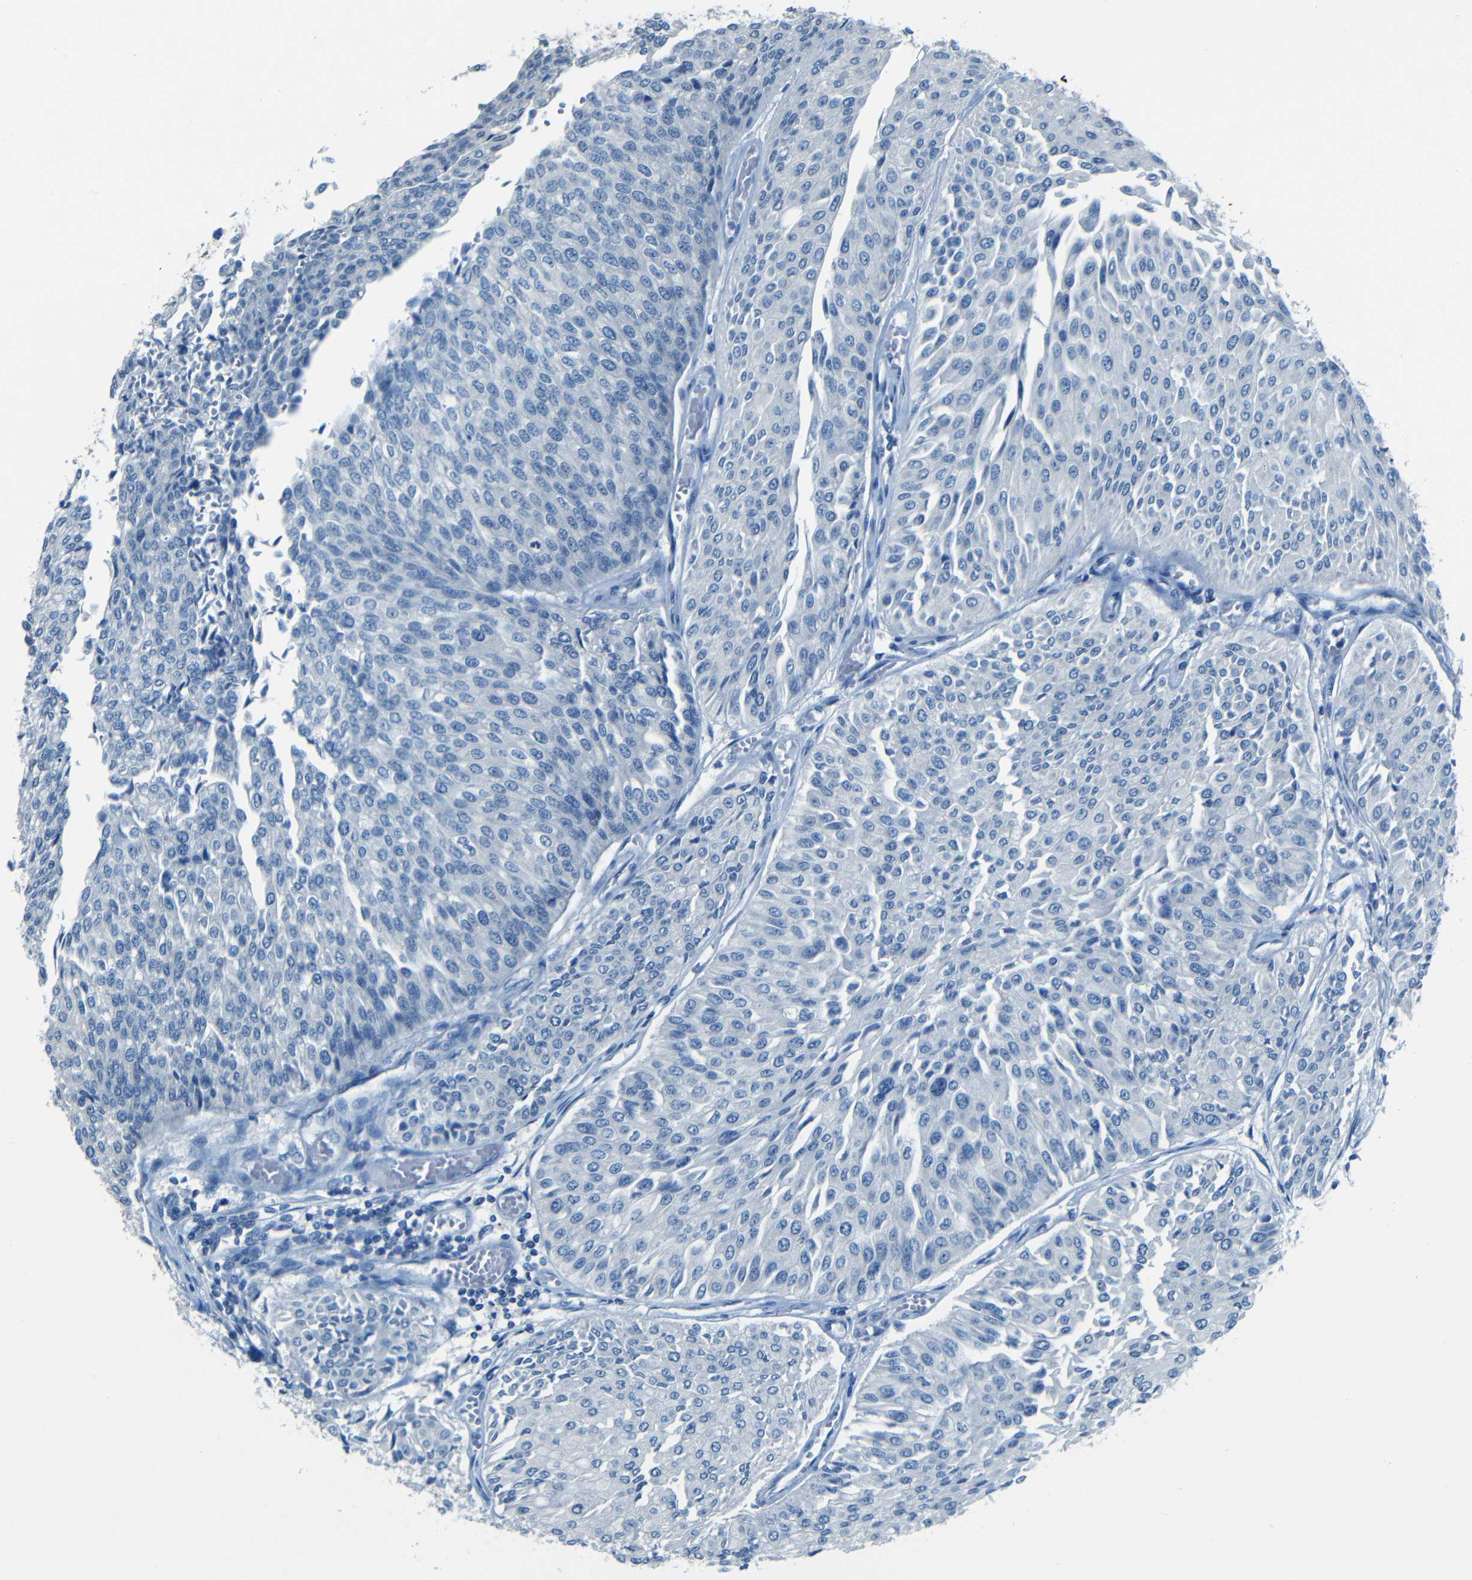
{"staining": {"intensity": "negative", "quantity": "none", "location": "none"}, "tissue": "urothelial cancer", "cell_type": "Tumor cells", "image_type": "cancer", "snomed": [{"axis": "morphology", "description": "Urothelial carcinoma, Low grade"}, {"axis": "topography", "description": "Urinary bladder"}], "caption": "Immunohistochemistry image of low-grade urothelial carcinoma stained for a protein (brown), which exhibits no expression in tumor cells.", "gene": "ZMAT1", "patient": {"sex": "male", "age": 67}}